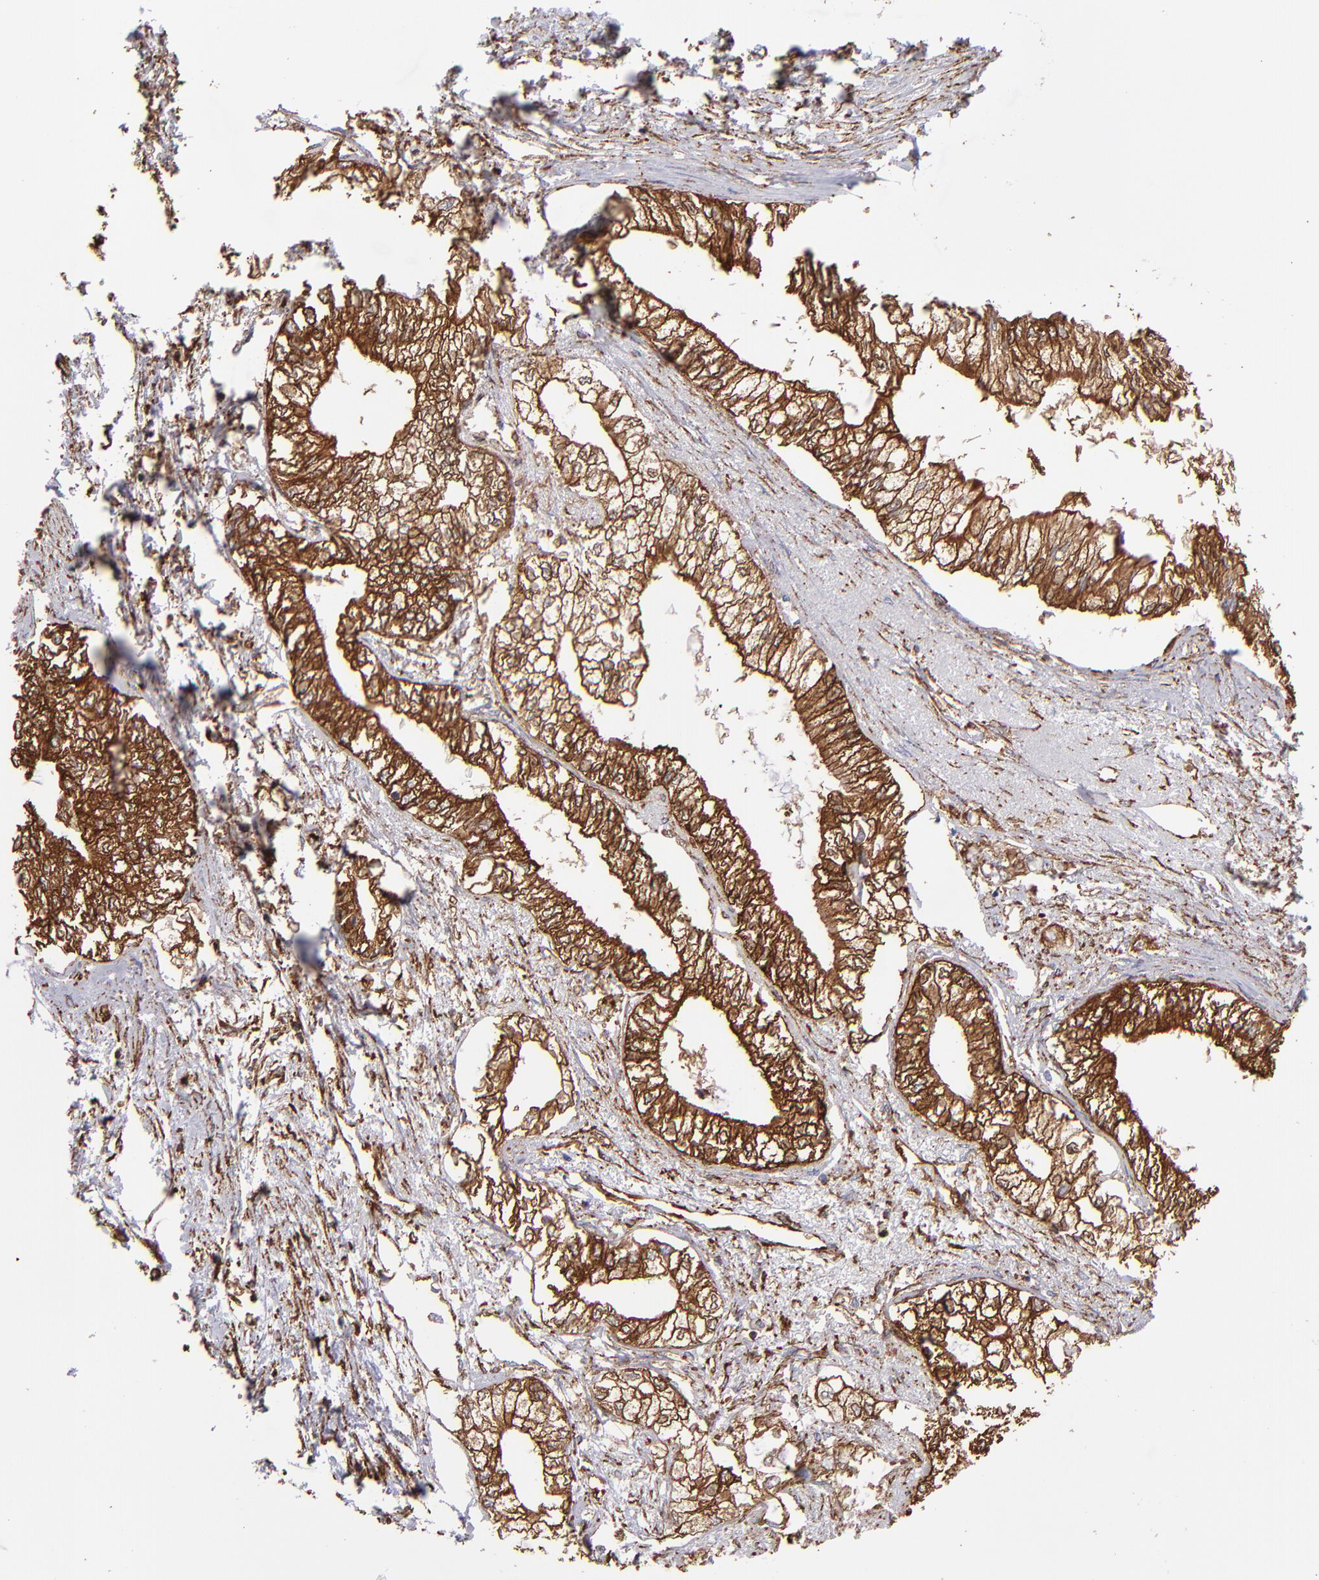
{"staining": {"intensity": "strong", "quantity": ">75%", "location": "cytoplasmic/membranous"}, "tissue": "pancreatic cancer", "cell_type": "Tumor cells", "image_type": "cancer", "snomed": [{"axis": "morphology", "description": "Adenocarcinoma, NOS"}, {"axis": "topography", "description": "Pancreas"}], "caption": "Strong cytoplasmic/membranous protein staining is present in approximately >75% of tumor cells in adenocarcinoma (pancreatic).", "gene": "MVP", "patient": {"sex": "male", "age": 79}}